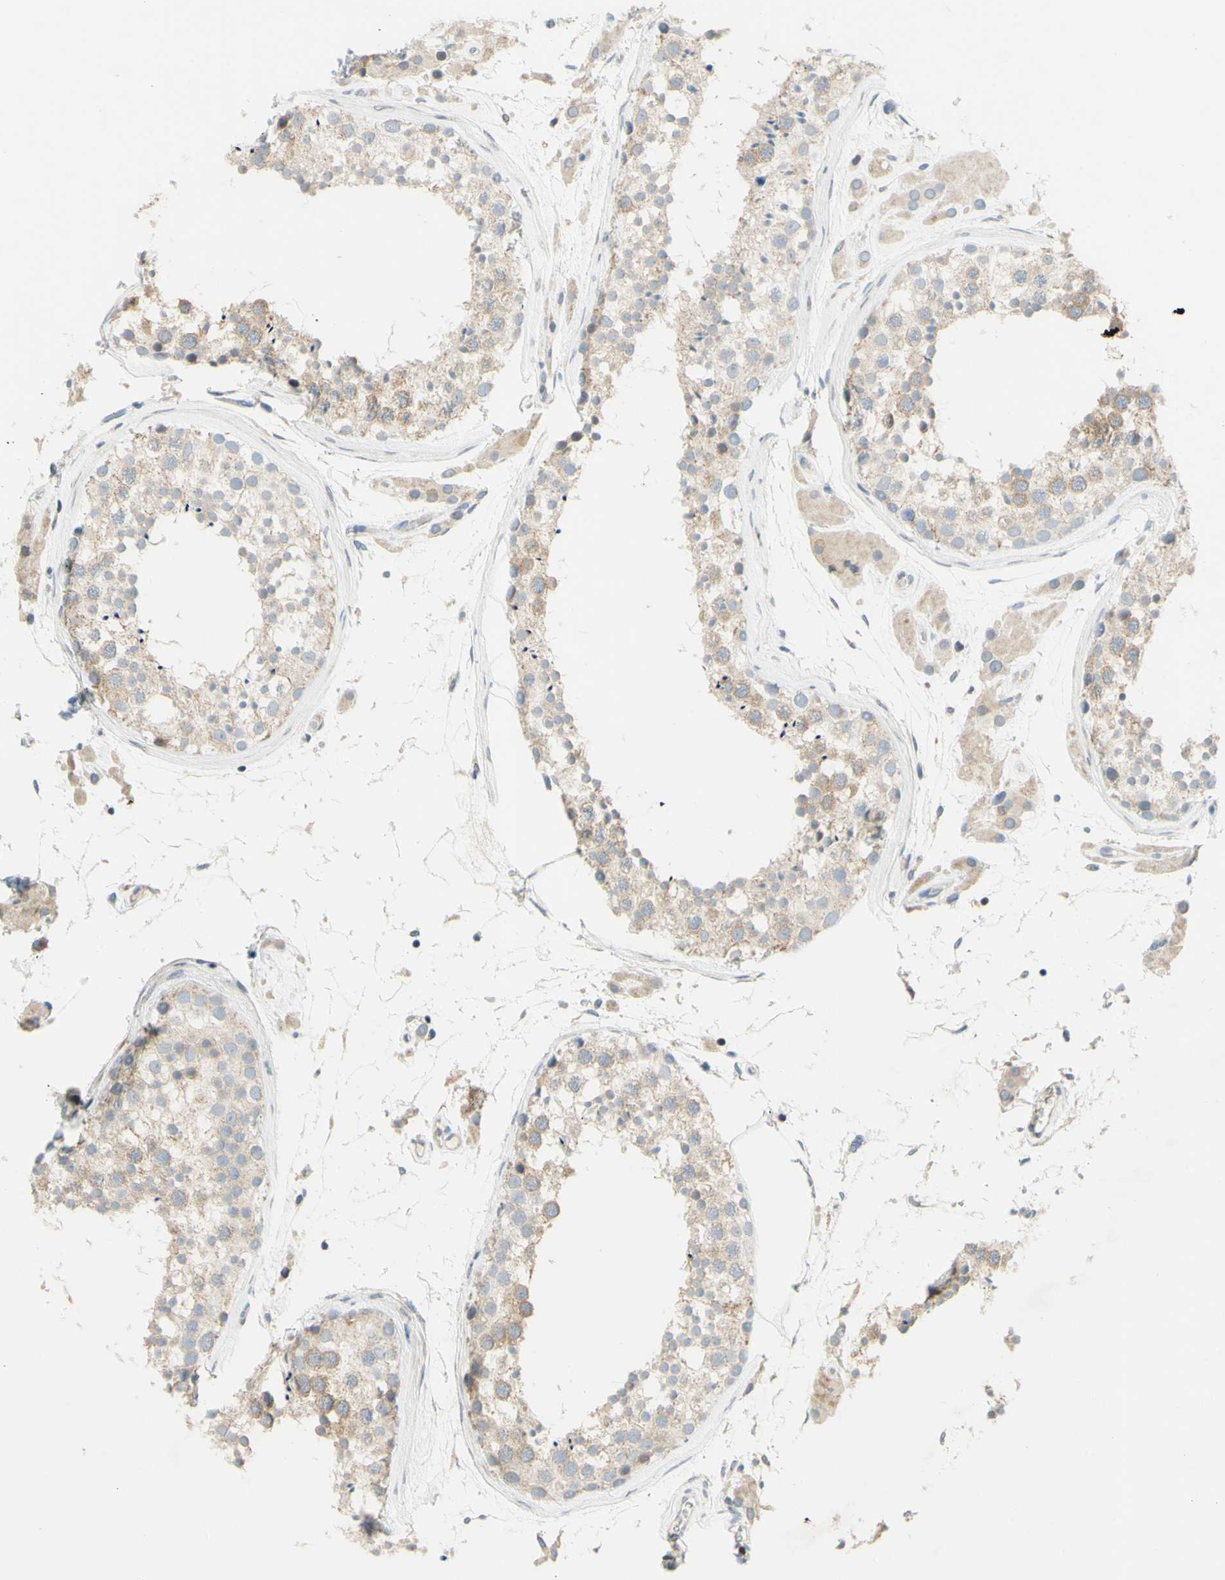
{"staining": {"intensity": "weak", "quantity": "25%-75%", "location": "cytoplasmic/membranous"}, "tissue": "testis", "cell_type": "Cells in seminiferous ducts", "image_type": "normal", "snomed": [{"axis": "morphology", "description": "Normal tissue, NOS"}, {"axis": "topography", "description": "Testis"}], "caption": "Immunohistochemical staining of normal testis demonstrates 25%-75% levels of weak cytoplasmic/membranous protein expression in about 25%-75% of cells in seminiferous ducts. Immunohistochemistry (ihc) stains the protein of interest in brown and the nuclei are stained blue.", "gene": "CCNB2", "patient": {"sex": "male", "age": 46}}